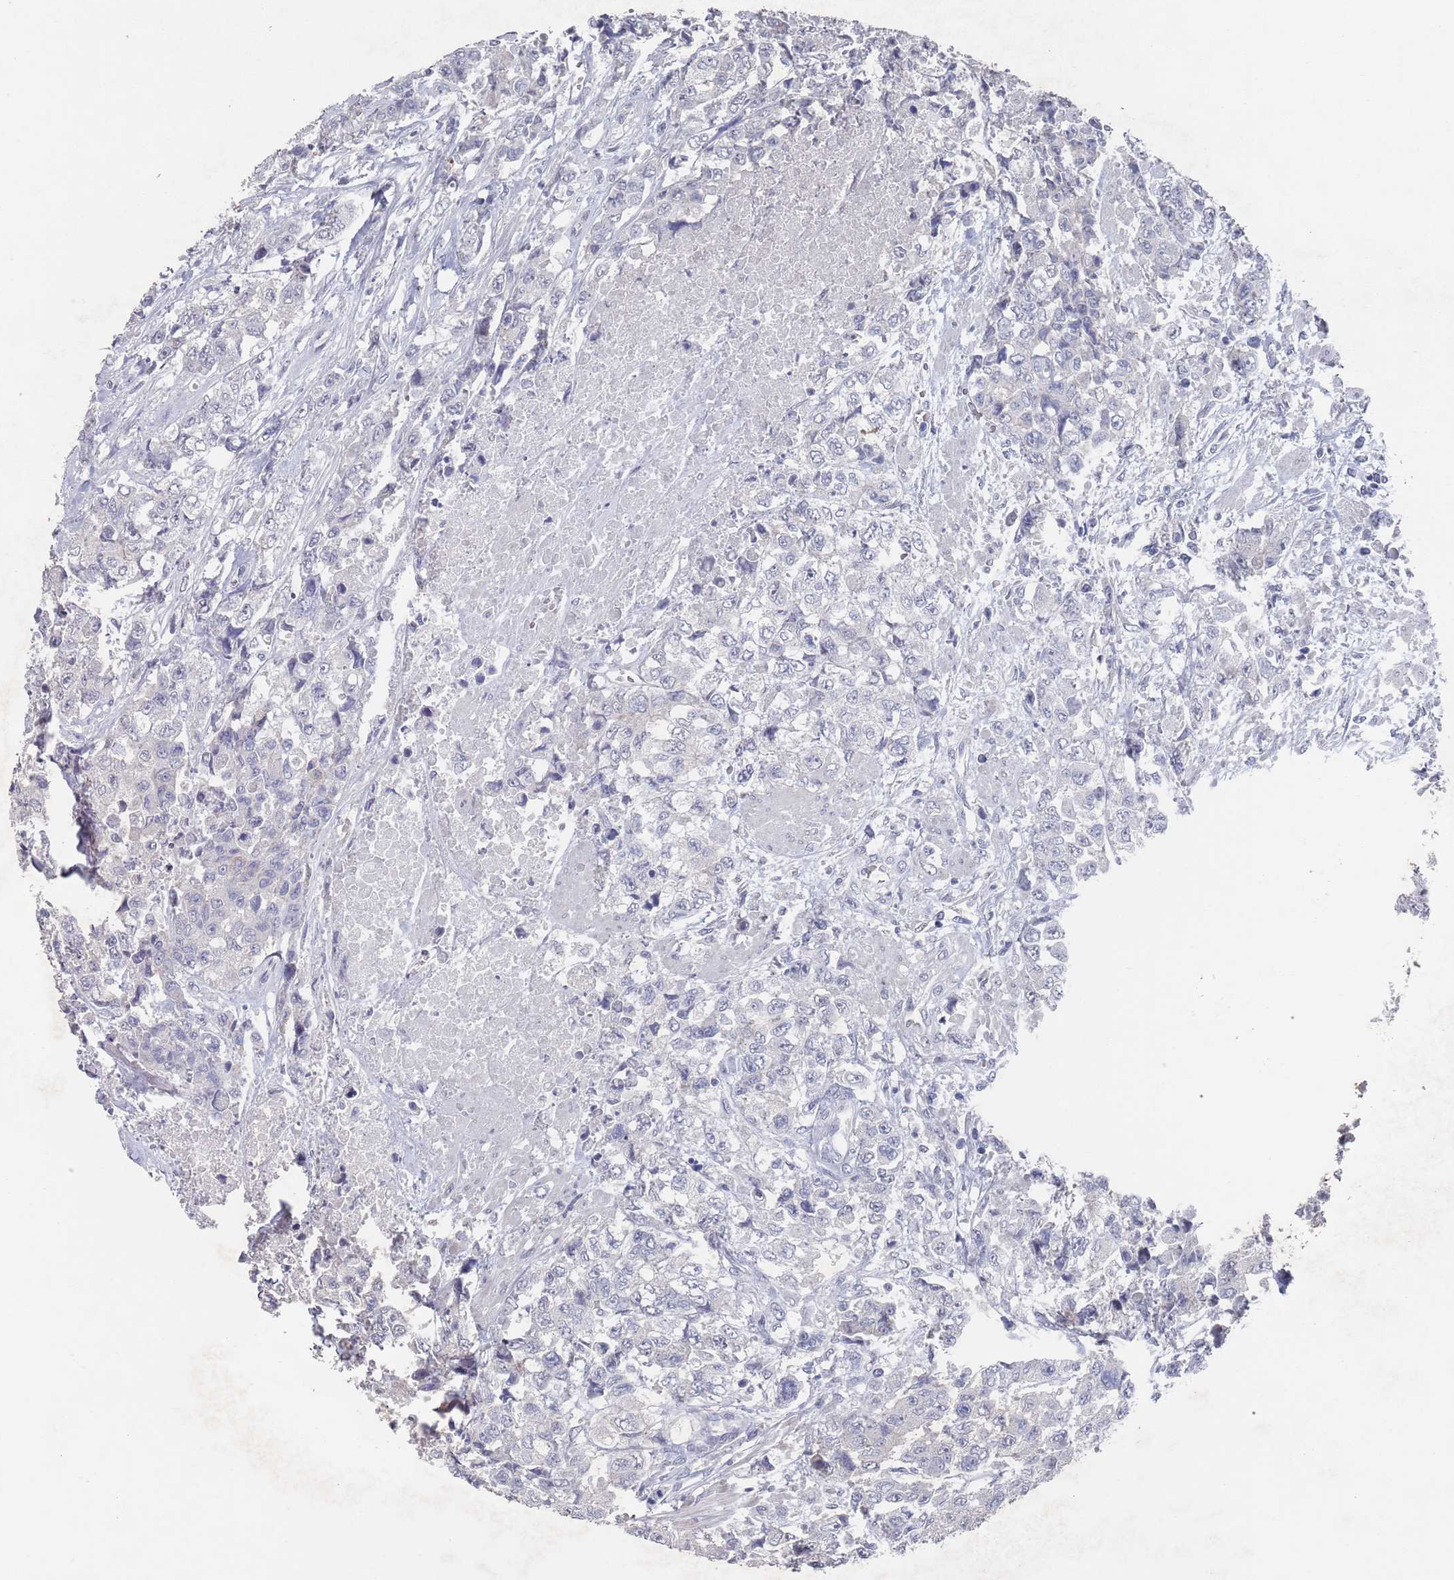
{"staining": {"intensity": "negative", "quantity": "none", "location": "none"}, "tissue": "urothelial cancer", "cell_type": "Tumor cells", "image_type": "cancer", "snomed": [{"axis": "morphology", "description": "Urothelial carcinoma, High grade"}, {"axis": "topography", "description": "Urinary bladder"}], "caption": "A micrograph of human urothelial cancer is negative for staining in tumor cells. (Stains: DAB immunohistochemistry (IHC) with hematoxylin counter stain, Microscopy: brightfield microscopy at high magnification).", "gene": "PROM2", "patient": {"sex": "female", "age": 78}}